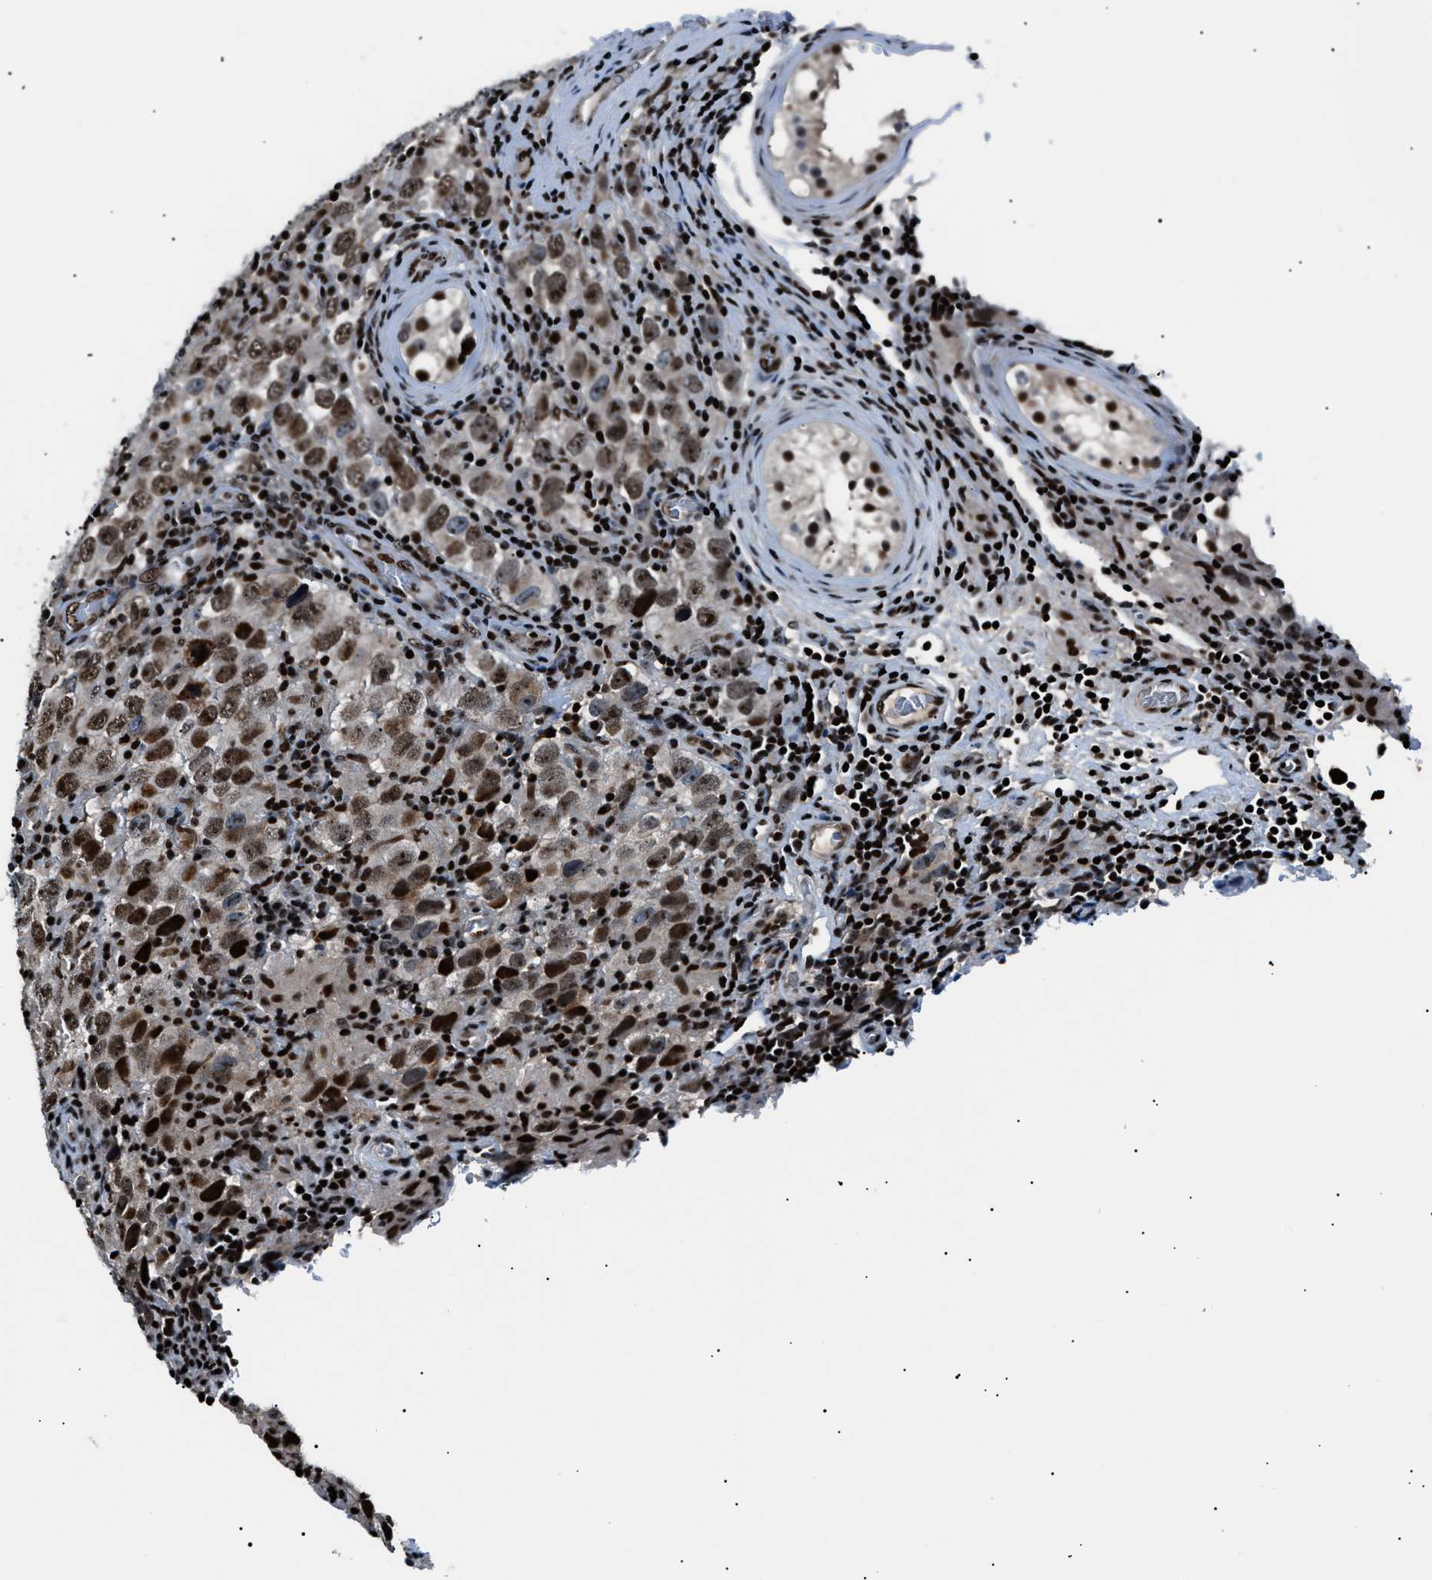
{"staining": {"intensity": "strong", "quantity": ">75%", "location": "nuclear"}, "tissue": "testis cancer", "cell_type": "Tumor cells", "image_type": "cancer", "snomed": [{"axis": "morphology", "description": "Carcinoma, Embryonal, NOS"}, {"axis": "topography", "description": "Testis"}], "caption": "Testis cancer (embryonal carcinoma) tissue demonstrates strong nuclear positivity in about >75% of tumor cells", "gene": "PRKX", "patient": {"sex": "male", "age": 21}}